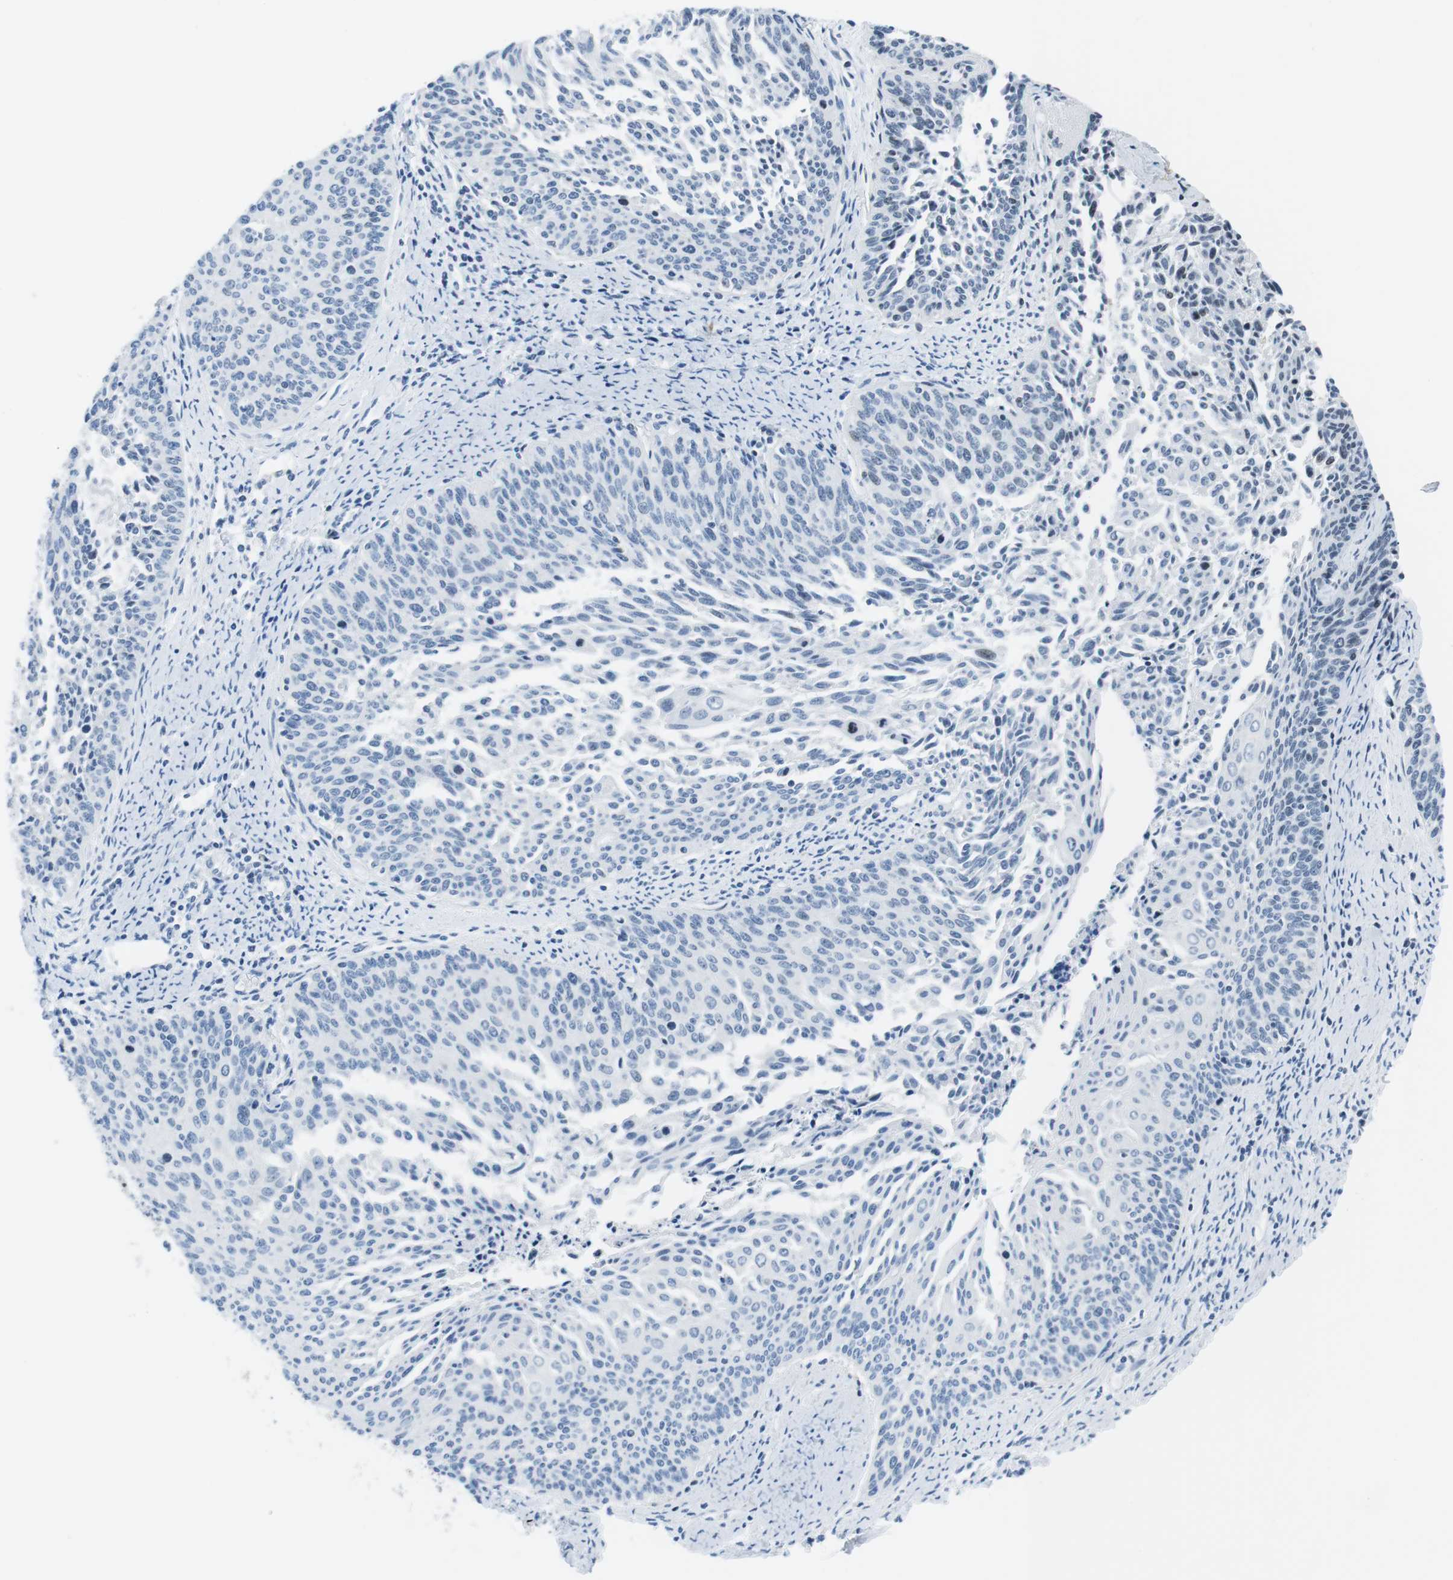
{"staining": {"intensity": "negative", "quantity": "none", "location": "none"}, "tissue": "cervical cancer", "cell_type": "Tumor cells", "image_type": "cancer", "snomed": [{"axis": "morphology", "description": "Squamous cell carcinoma, NOS"}, {"axis": "topography", "description": "Cervix"}], "caption": "Image shows no protein positivity in tumor cells of cervical cancer (squamous cell carcinoma) tissue.", "gene": "E2F2", "patient": {"sex": "female", "age": 55}}